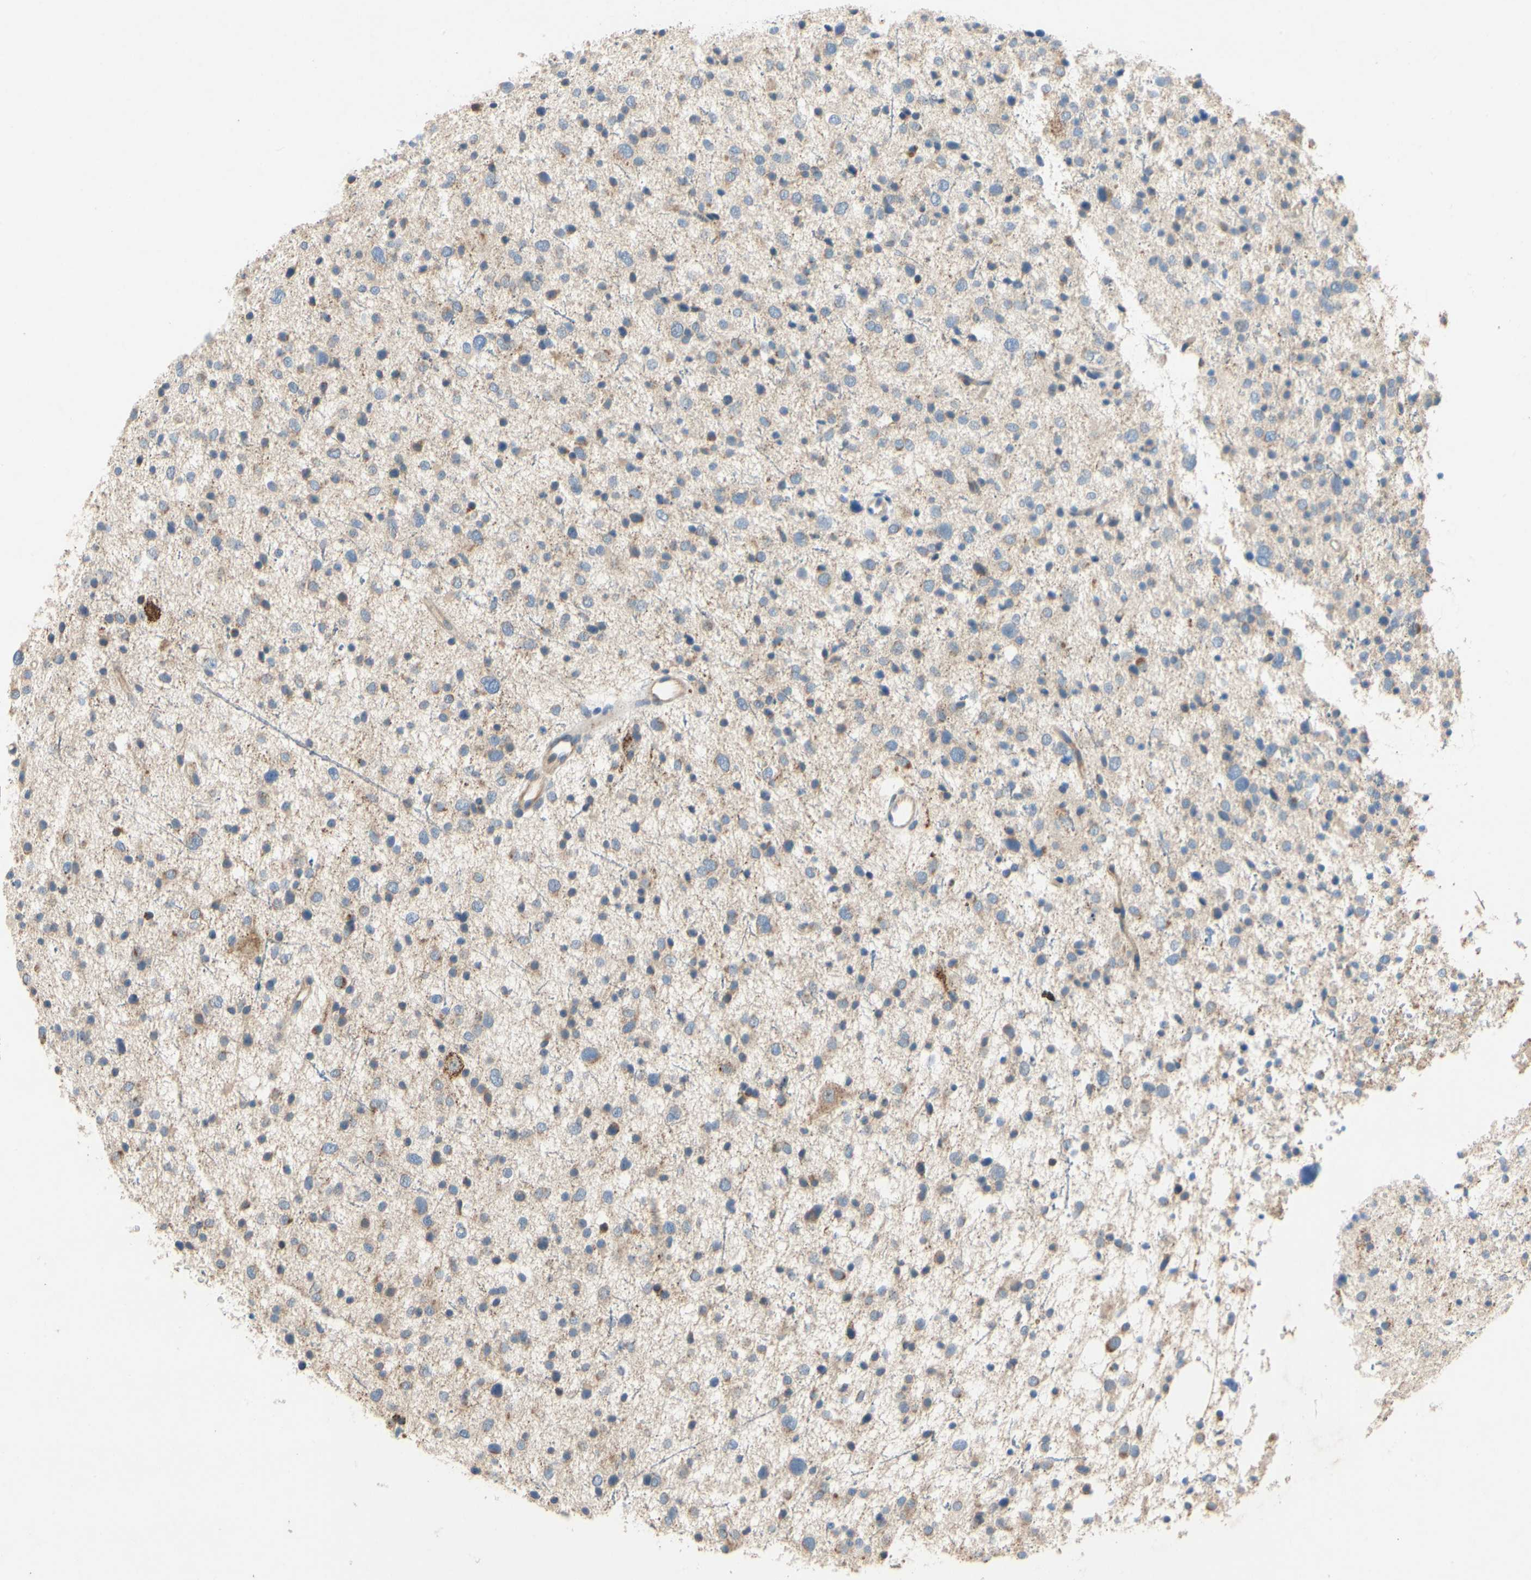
{"staining": {"intensity": "moderate", "quantity": ">75%", "location": "cytoplasmic/membranous"}, "tissue": "glioma", "cell_type": "Tumor cells", "image_type": "cancer", "snomed": [{"axis": "morphology", "description": "Glioma, malignant, Low grade"}, {"axis": "topography", "description": "Brain"}], "caption": "Brown immunohistochemical staining in malignant glioma (low-grade) shows moderate cytoplasmic/membranous staining in about >75% of tumor cells. The protein of interest is stained brown, and the nuclei are stained in blue (DAB IHC with brightfield microscopy, high magnification).", "gene": "KLHDC8B", "patient": {"sex": "female", "age": 37}}